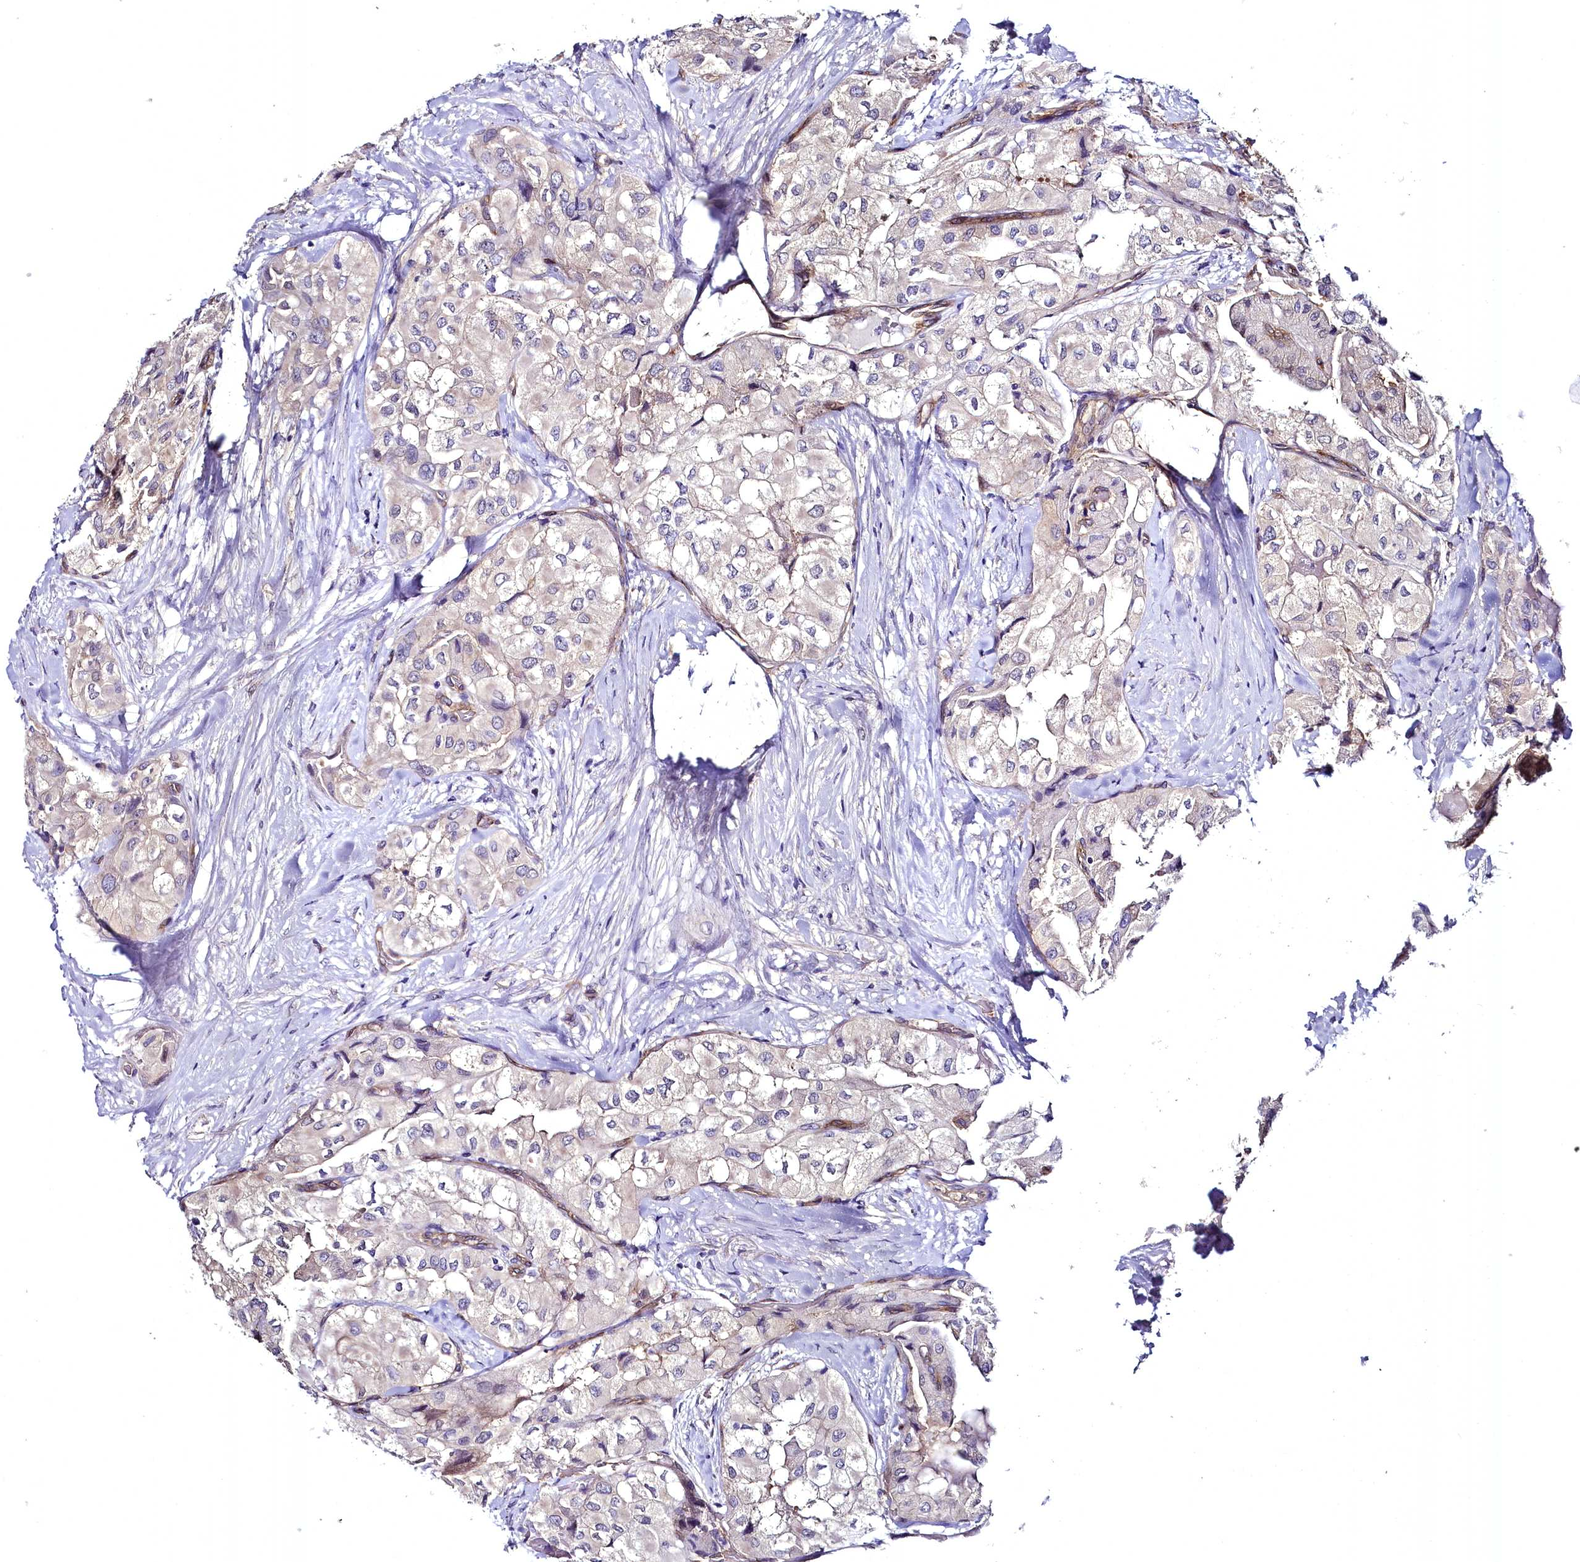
{"staining": {"intensity": "moderate", "quantity": "<25%", "location": "cytoplasmic/membranous"}, "tissue": "thyroid cancer", "cell_type": "Tumor cells", "image_type": "cancer", "snomed": [{"axis": "morphology", "description": "Papillary adenocarcinoma, NOS"}, {"axis": "topography", "description": "Thyroid gland"}], "caption": "Immunohistochemistry (IHC) (DAB (3,3'-diaminobenzidine)) staining of human thyroid papillary adenocarcinoma shows moderate cytoplasmic/membranous protein positivity in approximately <25% of tumor cells.", "gene": "STXBP1", "patient": {"sex": "female", "age": 59}}